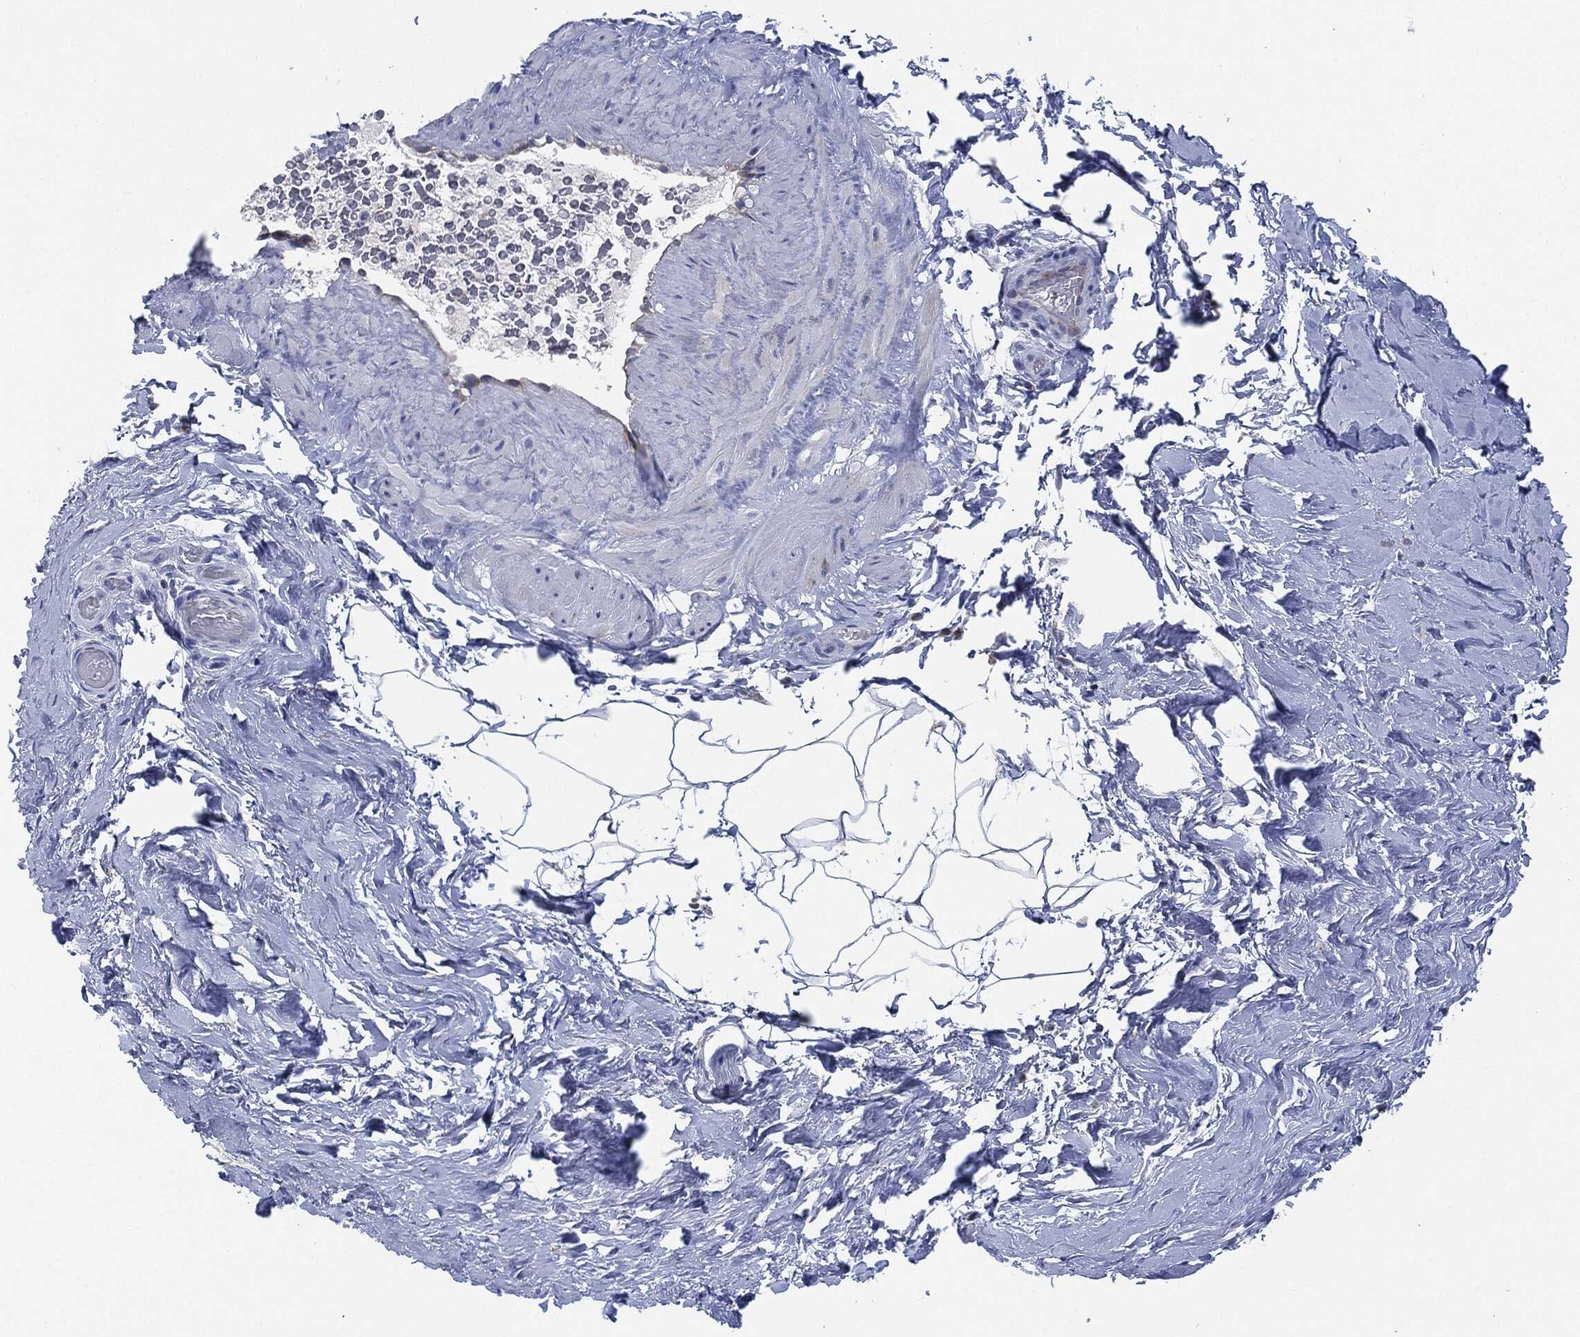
{"staining": {"intensity": "negative", "quantity": "none", "location": "none"}, "tissue": "adipose tissue", "cell_type": "Adipocytes", "image_type": "normal", "snomed": [{"axis": "morphology", "description": "Normal tissue, NOS"}, {"axis": "topography", "description": "Soft tissue"}, {"axis": "topography", "description": "Vascular tissue"}], "caption": "Immunohistochemistry micrograph of normal human adipose tissue stained for a protein (brown), which reveals no staining in adipocytes.", "gene": "SHROOM2", "patient": {"sex": "male", "age": 41}}